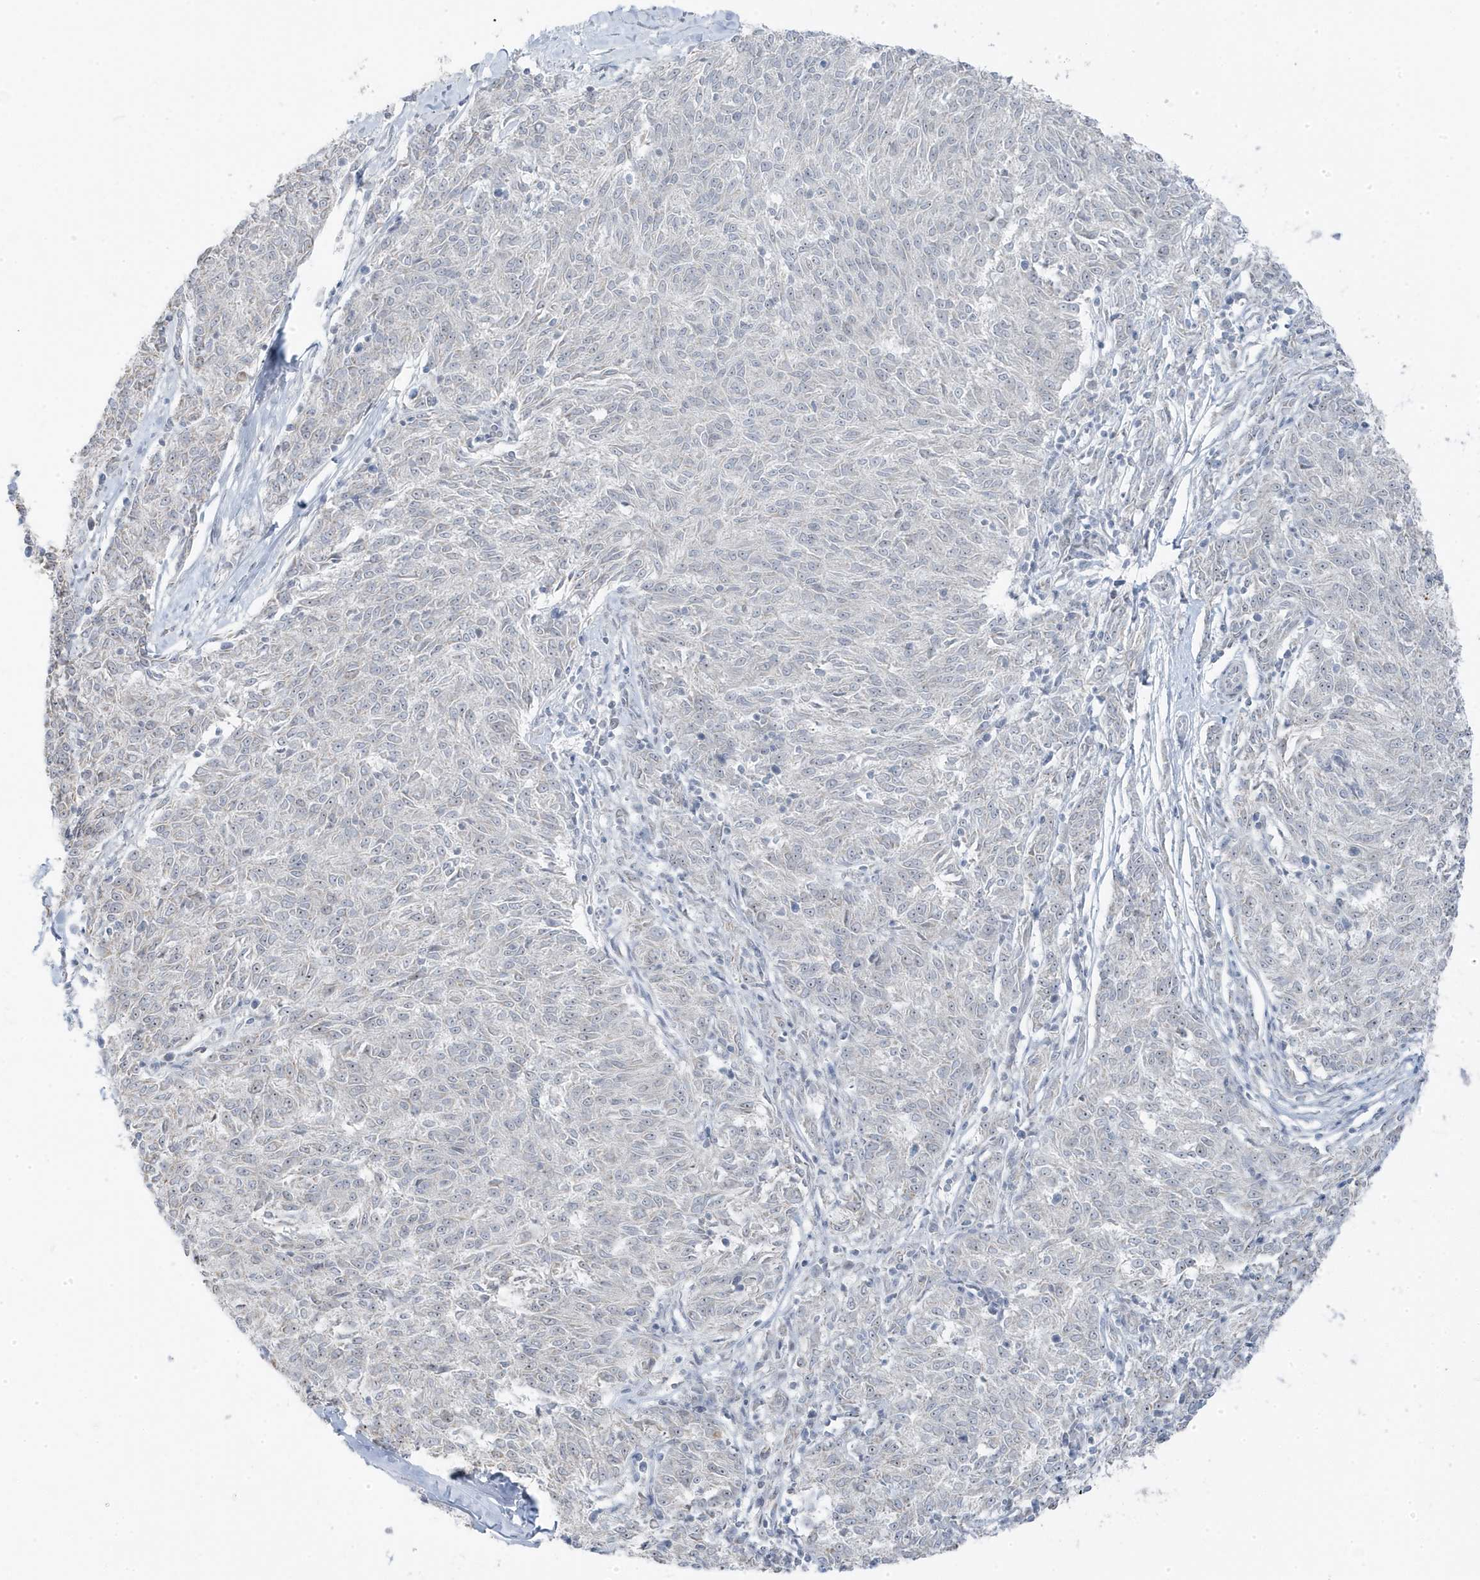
{"staining": {"intensity": "negative", "quantity": "none", "location": "none"}, "tissue": "melanoma", "cell_type": "Tumor cells", "image_type": "cancer", "snomed": [{"axis": "morphology", "description": "Malignant melanoma, NOS"}, {"axis": "topography", "description": "Skin"}], "caption": "Immunohistochemistry histopathology image of human malignant melanoma stained for a protein (brown), which reveals no staining in tumor cells.", "gene": "TSEN15", "patient": {"sex": "female", "age": 72}}